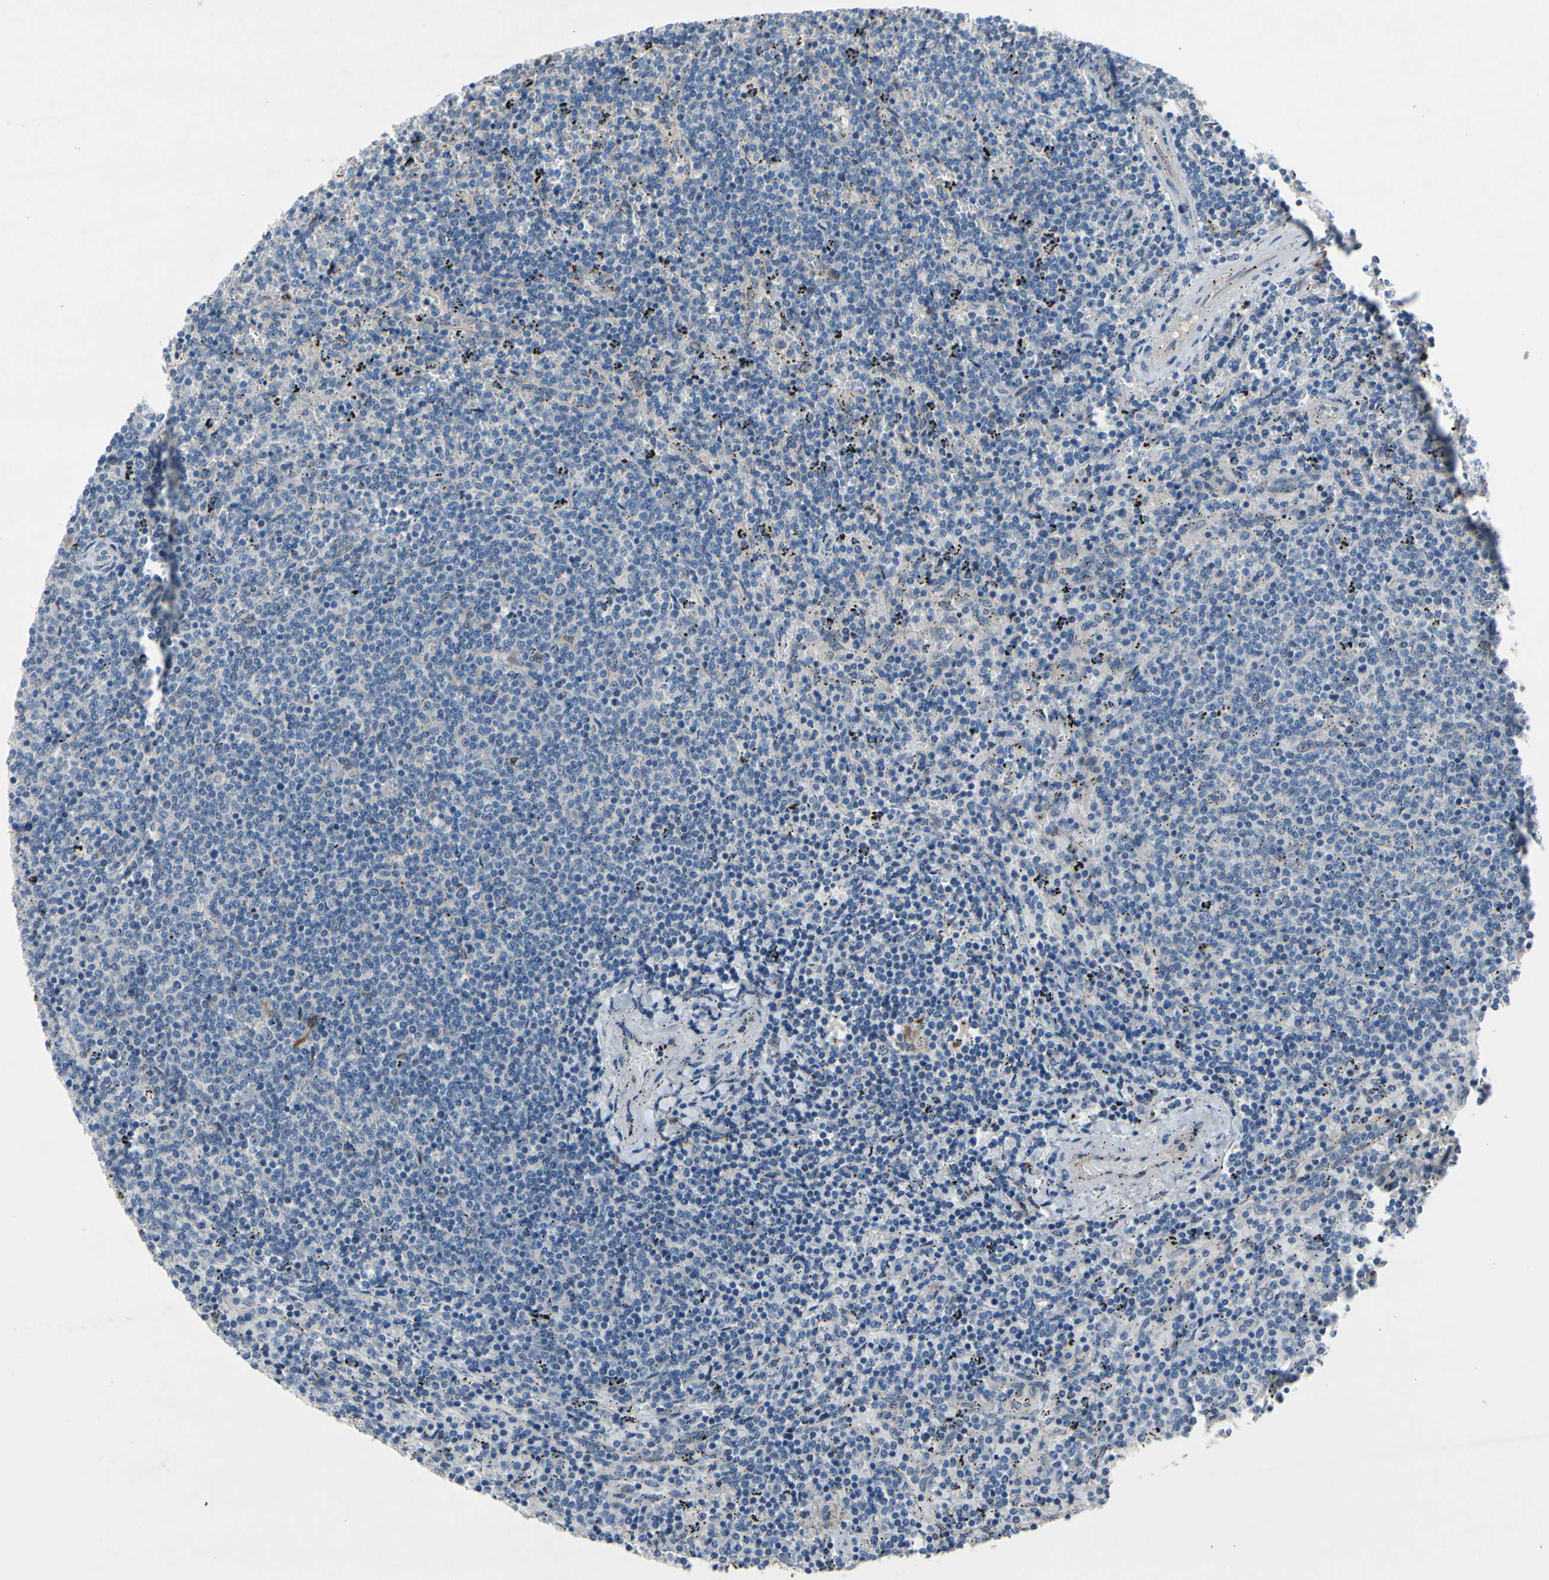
{"staining": {"intensity": "negative", "quantity": "none", "location": "none"}, "tissue": "lymphoma", "cell_type": "Tumor cells", "image_type": "cancer", "snomed": [{"axis": "morphology", "description": "Malignant lymphoma, non-Hodgkin's type, Low grade"}, {"axis": "topography", "description": "Spleen"}], "caption": "This image is of low-grade malignant lymphoma, non-Hodgkin's type stained with immunohistochemistry (IHC) to label a protein in brown with the nuclei are counter-stained blue. There is no expression in tumor cells. Nuclei are stained in blue.", "gene": "PRXL2A", "patient": {"sex": "female", "age": 50}}